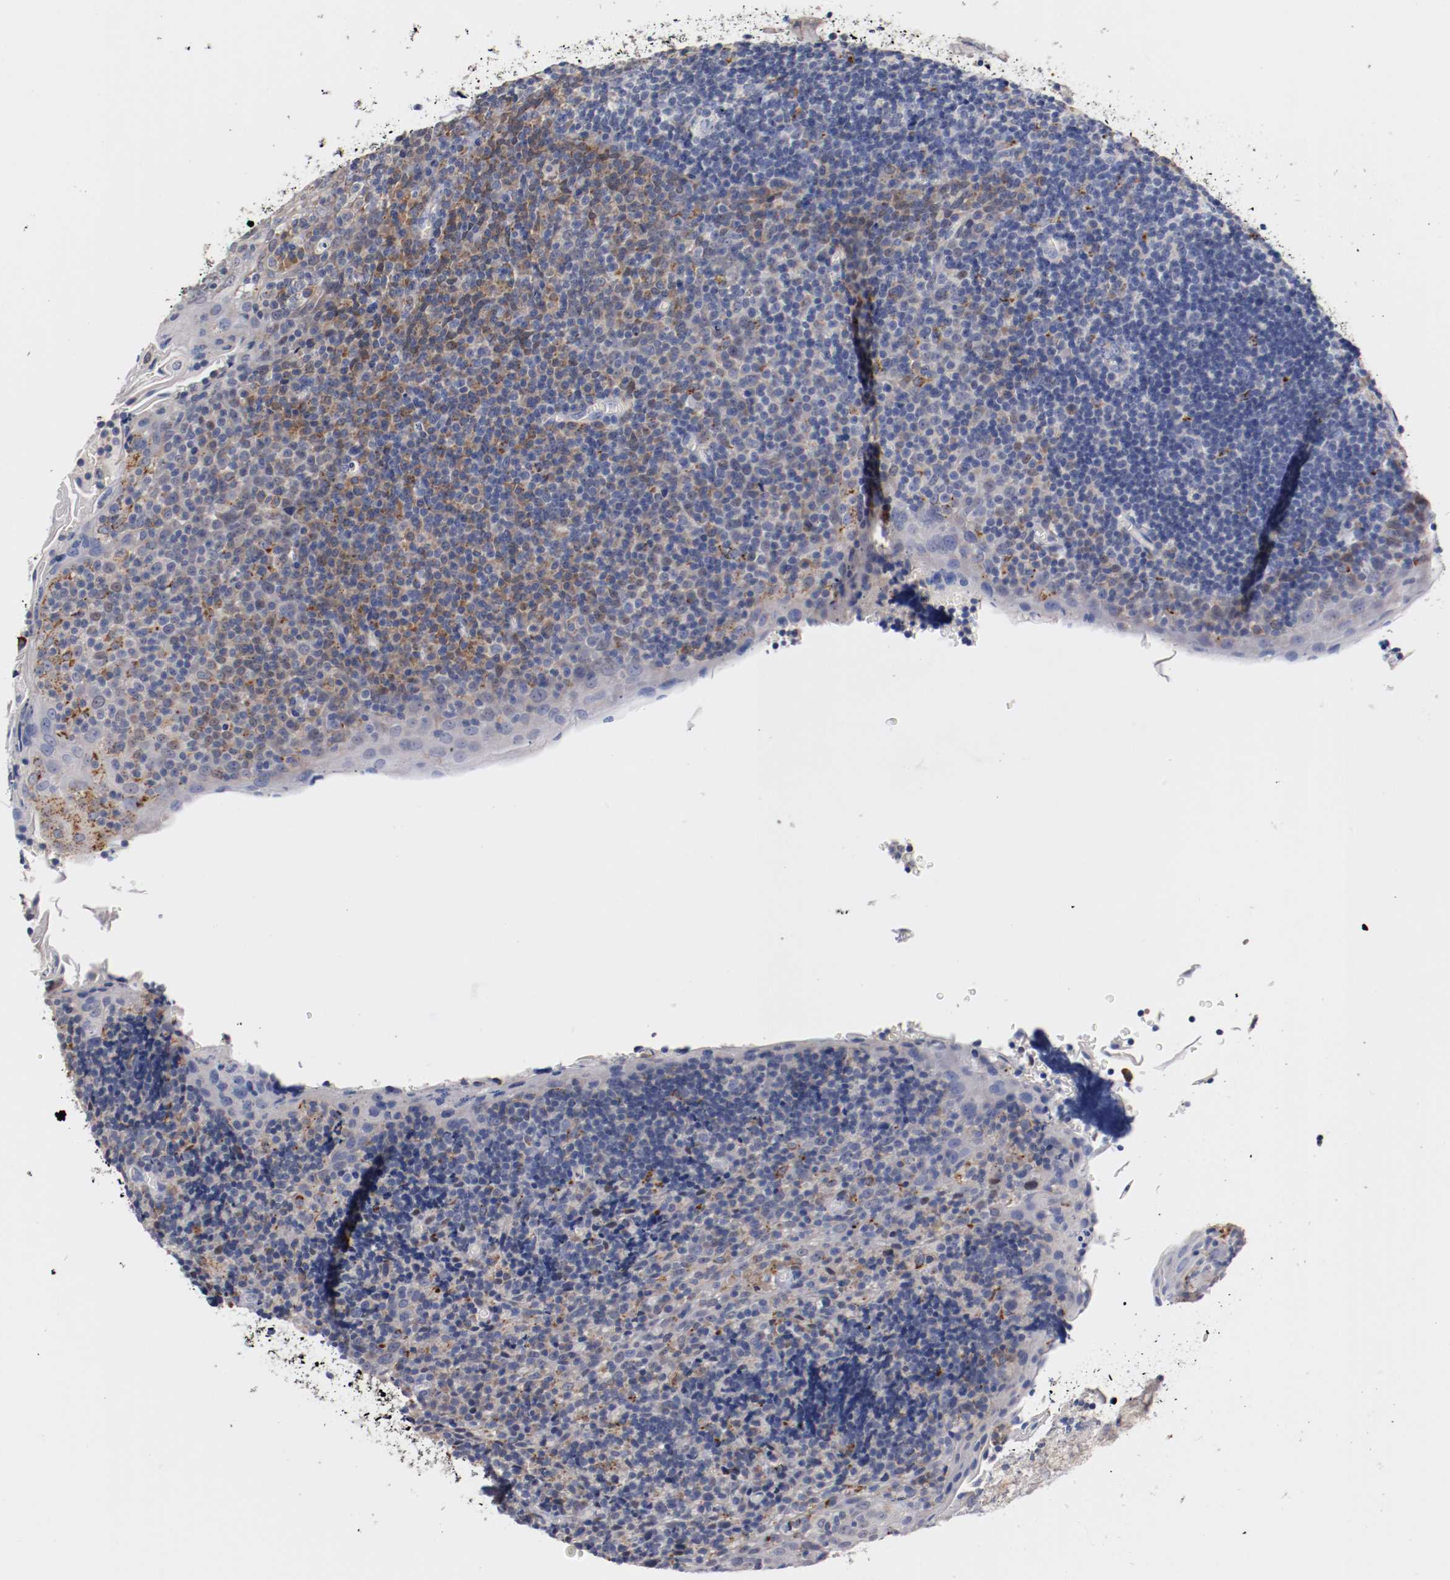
{"staining": {"intensity": "weak", "quantity": "<25%", "location": "cytoplasmic/membranous"}, "tissue": "oral mucosa", "cell_type": "Squamous epithelial cells", "image_type": "normal", "snomed": [{"axis": "morphology", "description": "Normal tissue, NOS"}, {"axis": "topography", "description": "Oral tissue"}], "caption": "There is no significant expression in squamous epithelial cells of oral mucosa. Brightfield microscopy of immunohistochemistry stained with DAB (brown) and hematoxylin (blue), captured at high magnification.", "gene": "SEMA5A", "patient": {"sex": "male", "age": 20}}